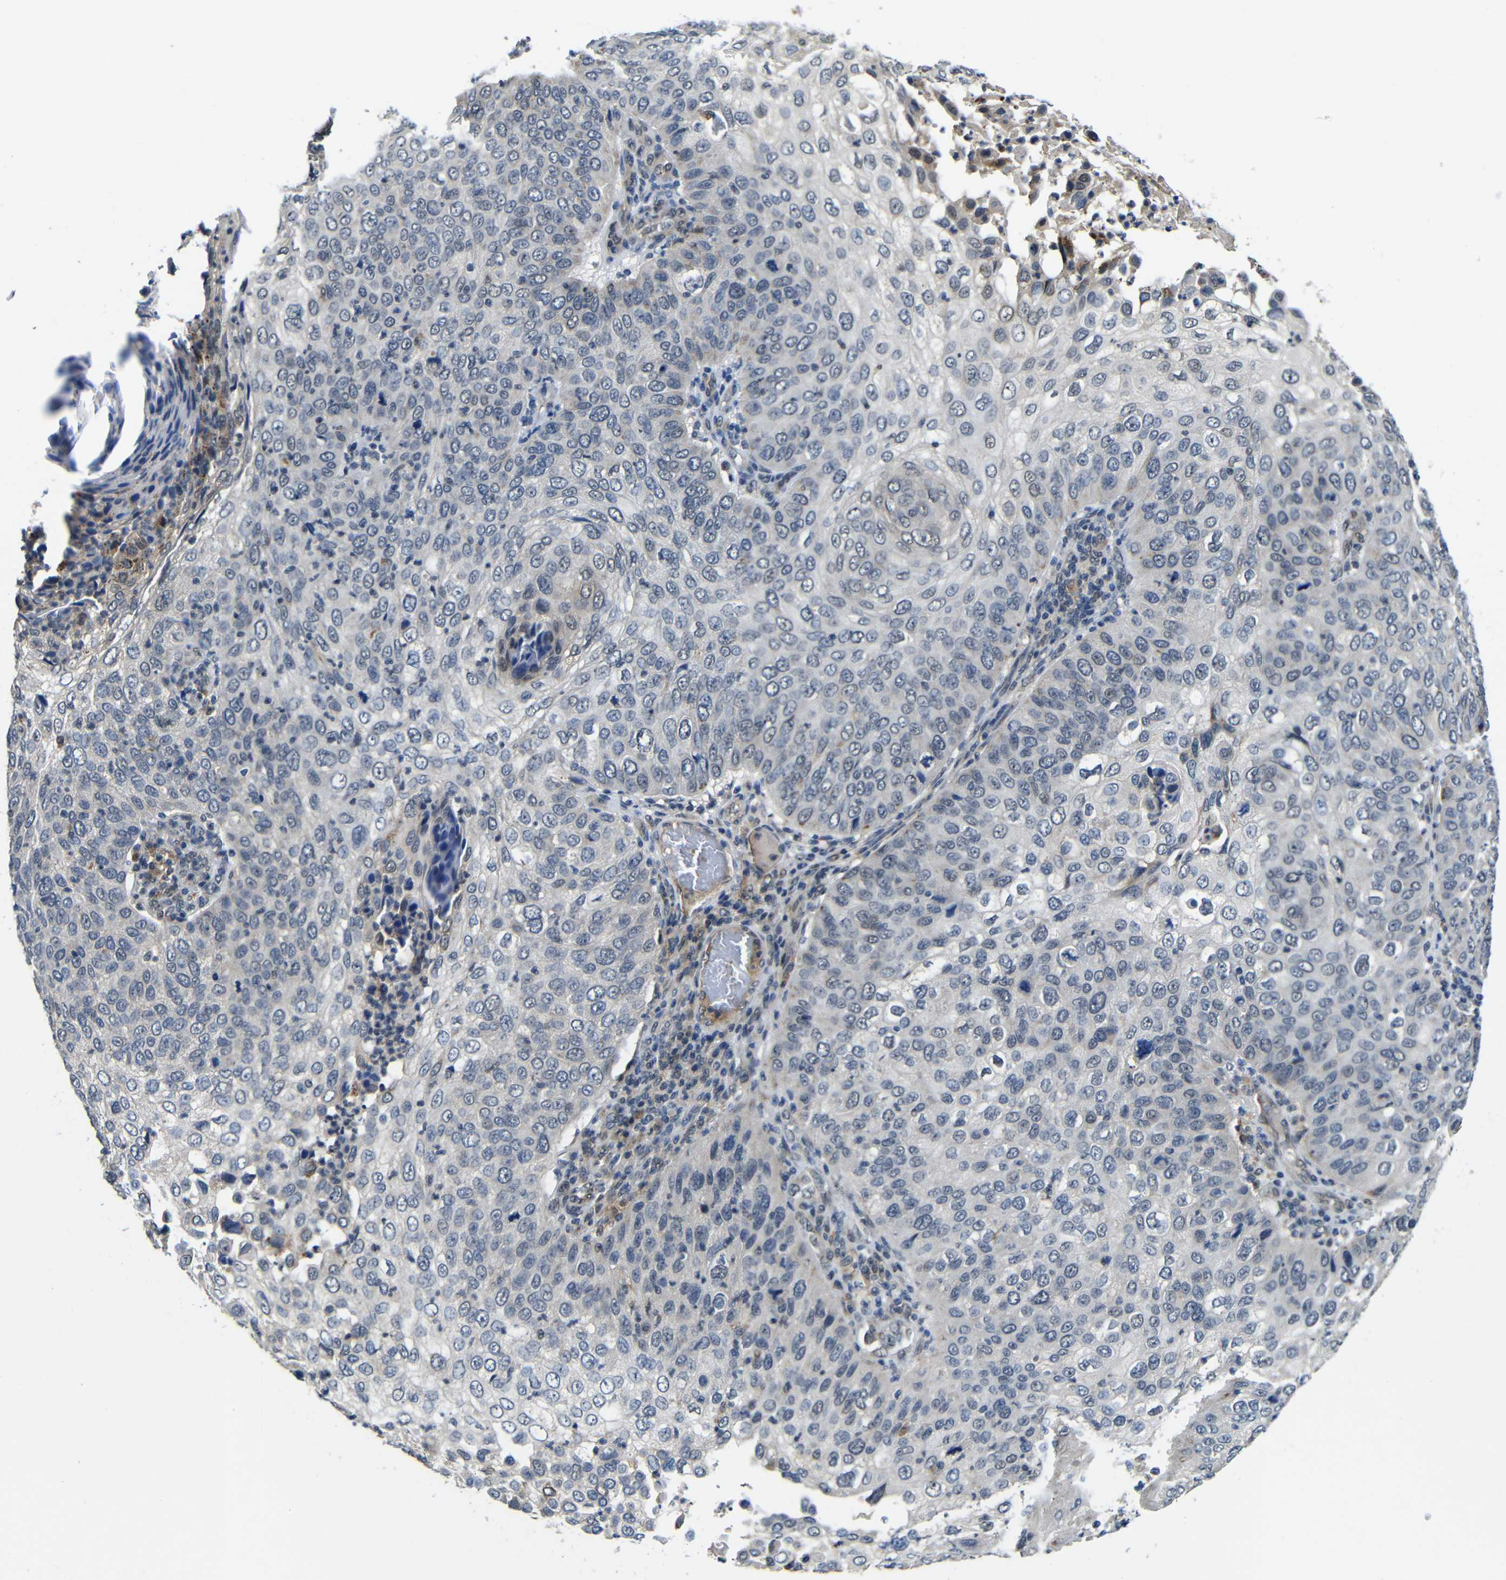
{"staining": {"intensity": "negative", "quantity": "none", "location": "none"}, "tissue": "skin cancer", "cell_type": "Tumor cells", "image_type": "cancer", "snomed": [{"axis": "morphology", "description": "Squamous cell carcinoma, NOS"}, {"axis": "topography", "description": "Skin"}], "caption": "Histopathology image shows no protein positivity in tumor cells of skin cancer tissue. (Immunohistochemistry (ihc), brightfield microscopy, high magnification).", "gene": "FAM172A", "patient": {"sex": "male", "age": 87}}